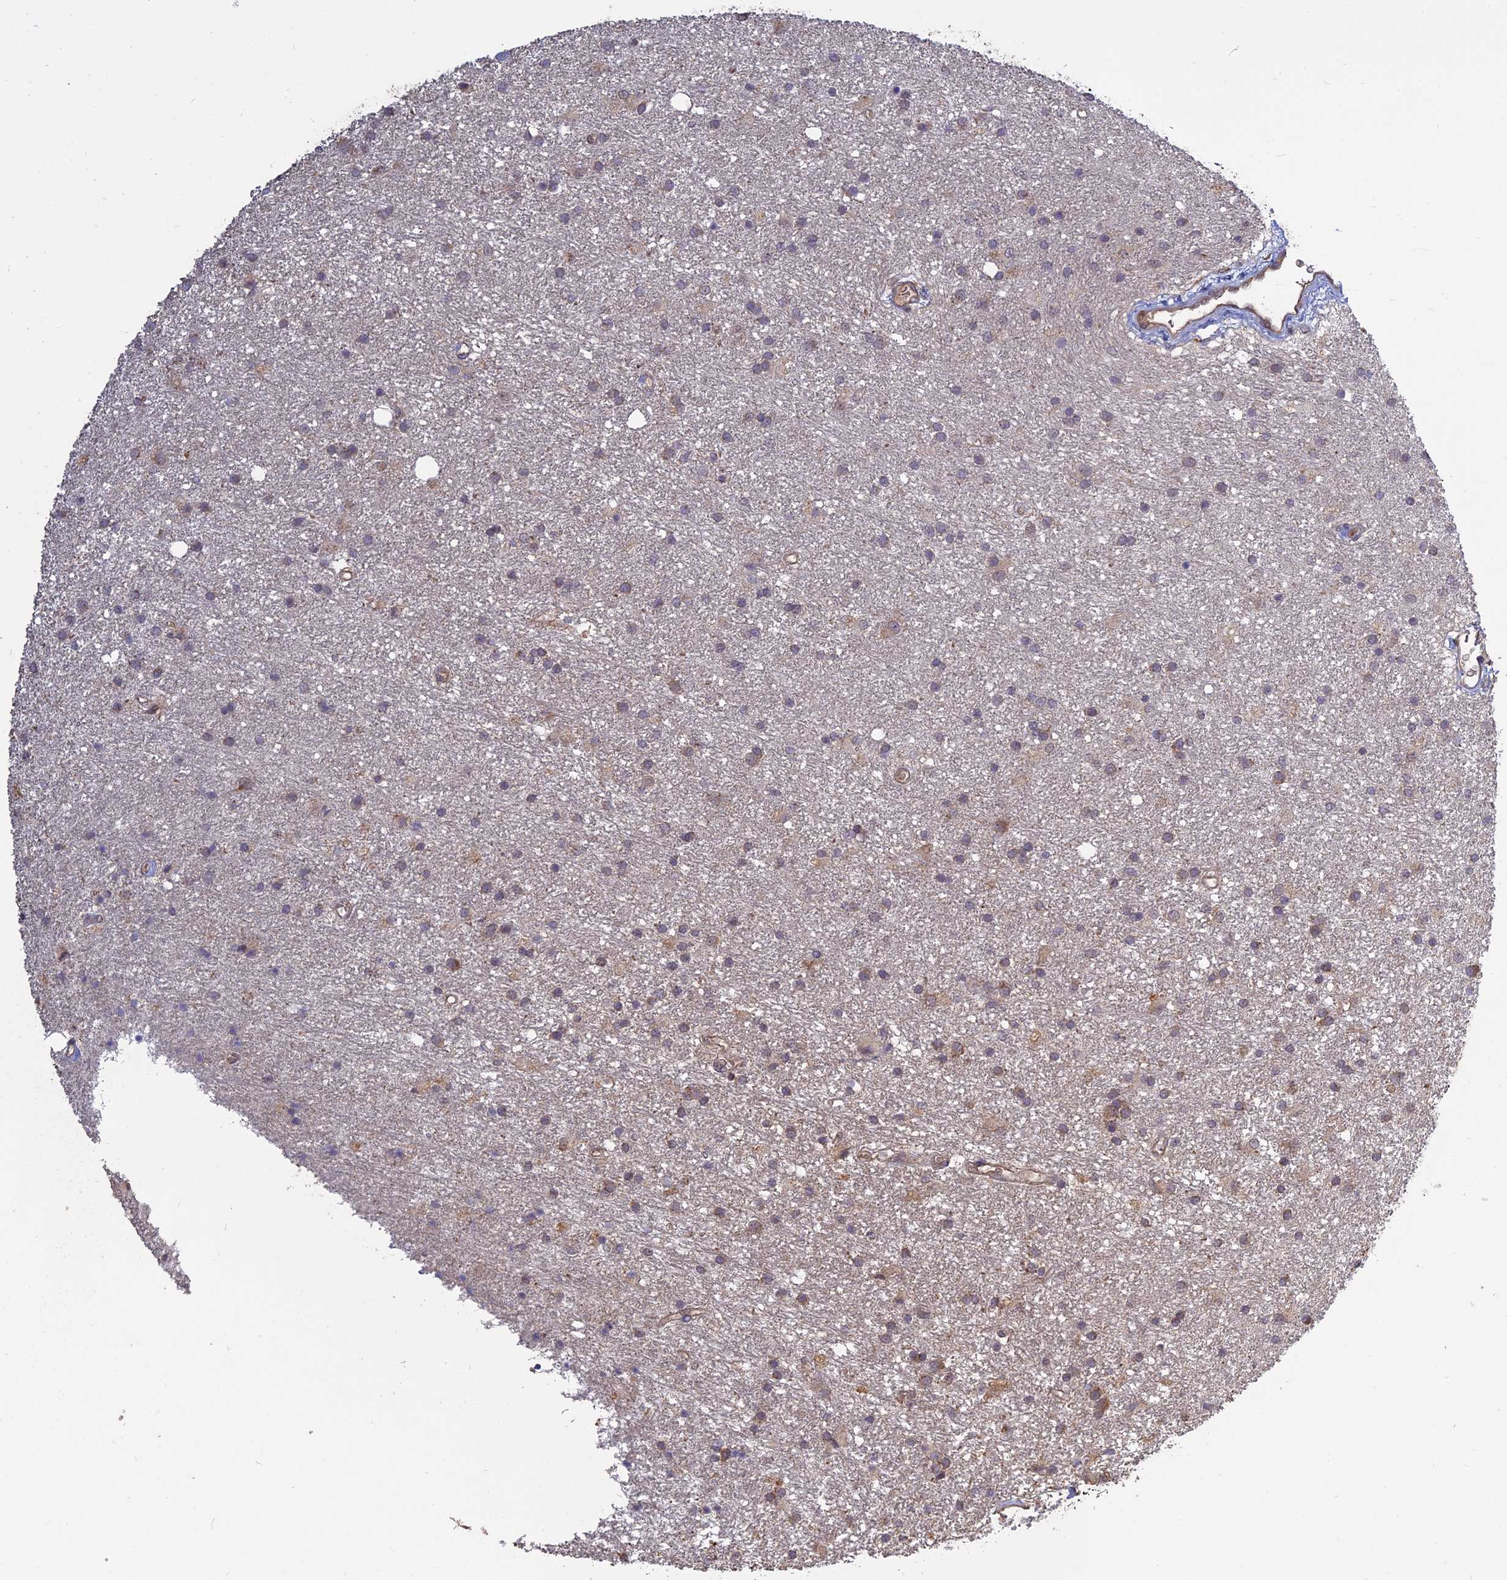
{"staining": {"intensity": "weak", "quantity": "25%-75%", "location": "cytoplasmic/membranous"}, "tissue": "glioma", "cell_type": "Tumor cells", "image_type": "cancer", "snomed": [{"axis": "morphology", "description": "Glioma, malignant, High grade"}, {"axis": "topography", "description": "Brain"}], "caption": "Immunohistochemistry (IHC) (DAB) staining of human high-grade glioma (malignant) shows weak cytoplasmic/membranous protein expression in about 25%-75% of tumor cells. (DAB (3,3'-diaminobenzidine) = brown stain, brightfield microscopy at high magnification).", "gene": "PPIC", "patient": {"sex": "male", "age": 77}}